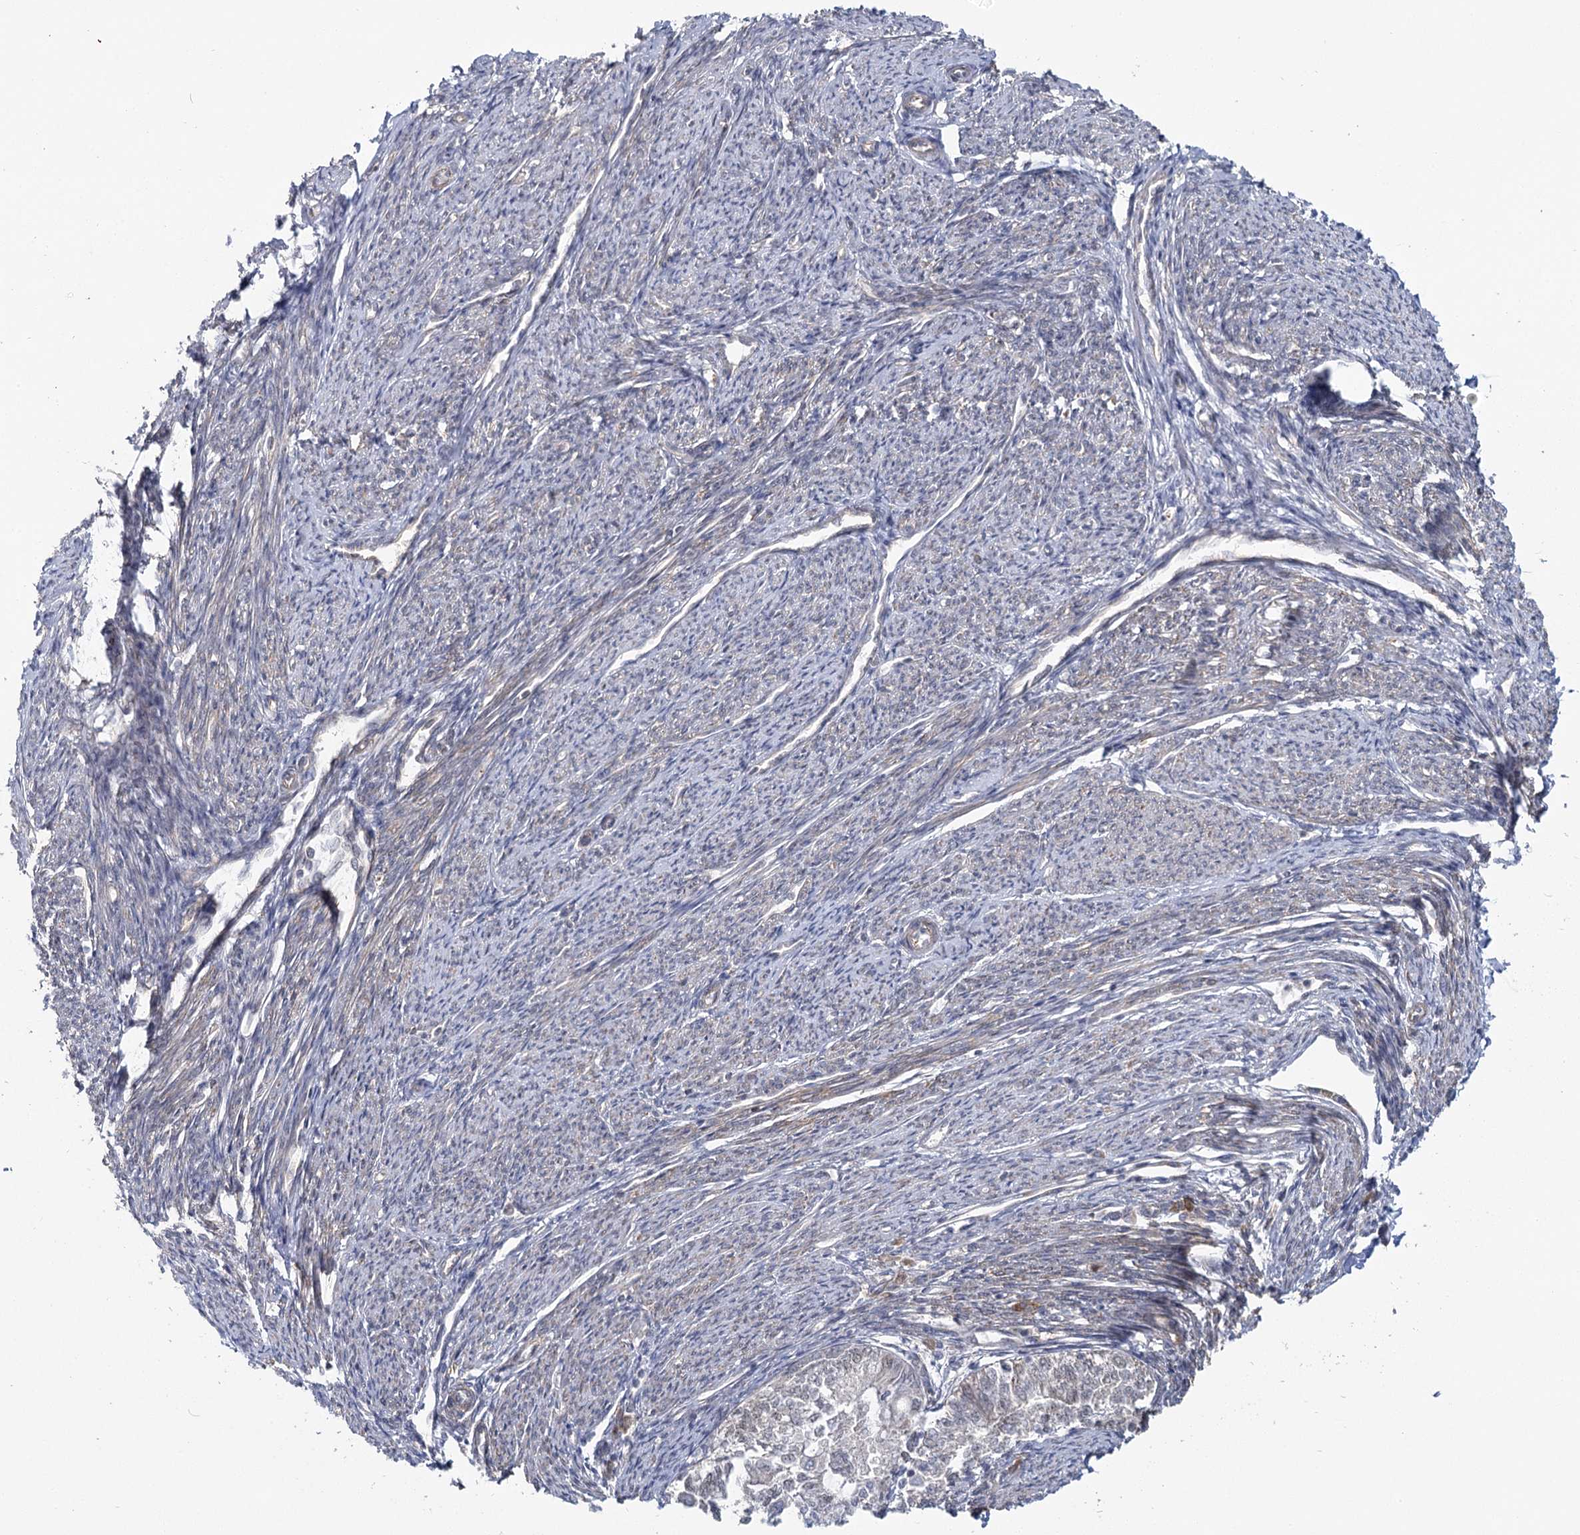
{"staining": {"intensity": "moderate", "quantity": "25%-75%", "location": "cytoplasmic/membranous"}, "tissue": "smooth muscle", "cell_type": "Smooth muscle cells", "image_type": "normal", "snomed": [{"axis": "morphology", "description": "Normal tissue, NOS"}, {"axis": "topography", "description": "Smooth muscle"}, {"axis": "topography", "description": "Uterus"}], "caption": "Smooth muscle stained for a protein (brown) exhibits moderate cytoplasmic/membranous positive staining in about 25%-75% of smooth muscle cells.", "gene": "TBC1D9B", "patient": {"sex": "female", "age": 59}}